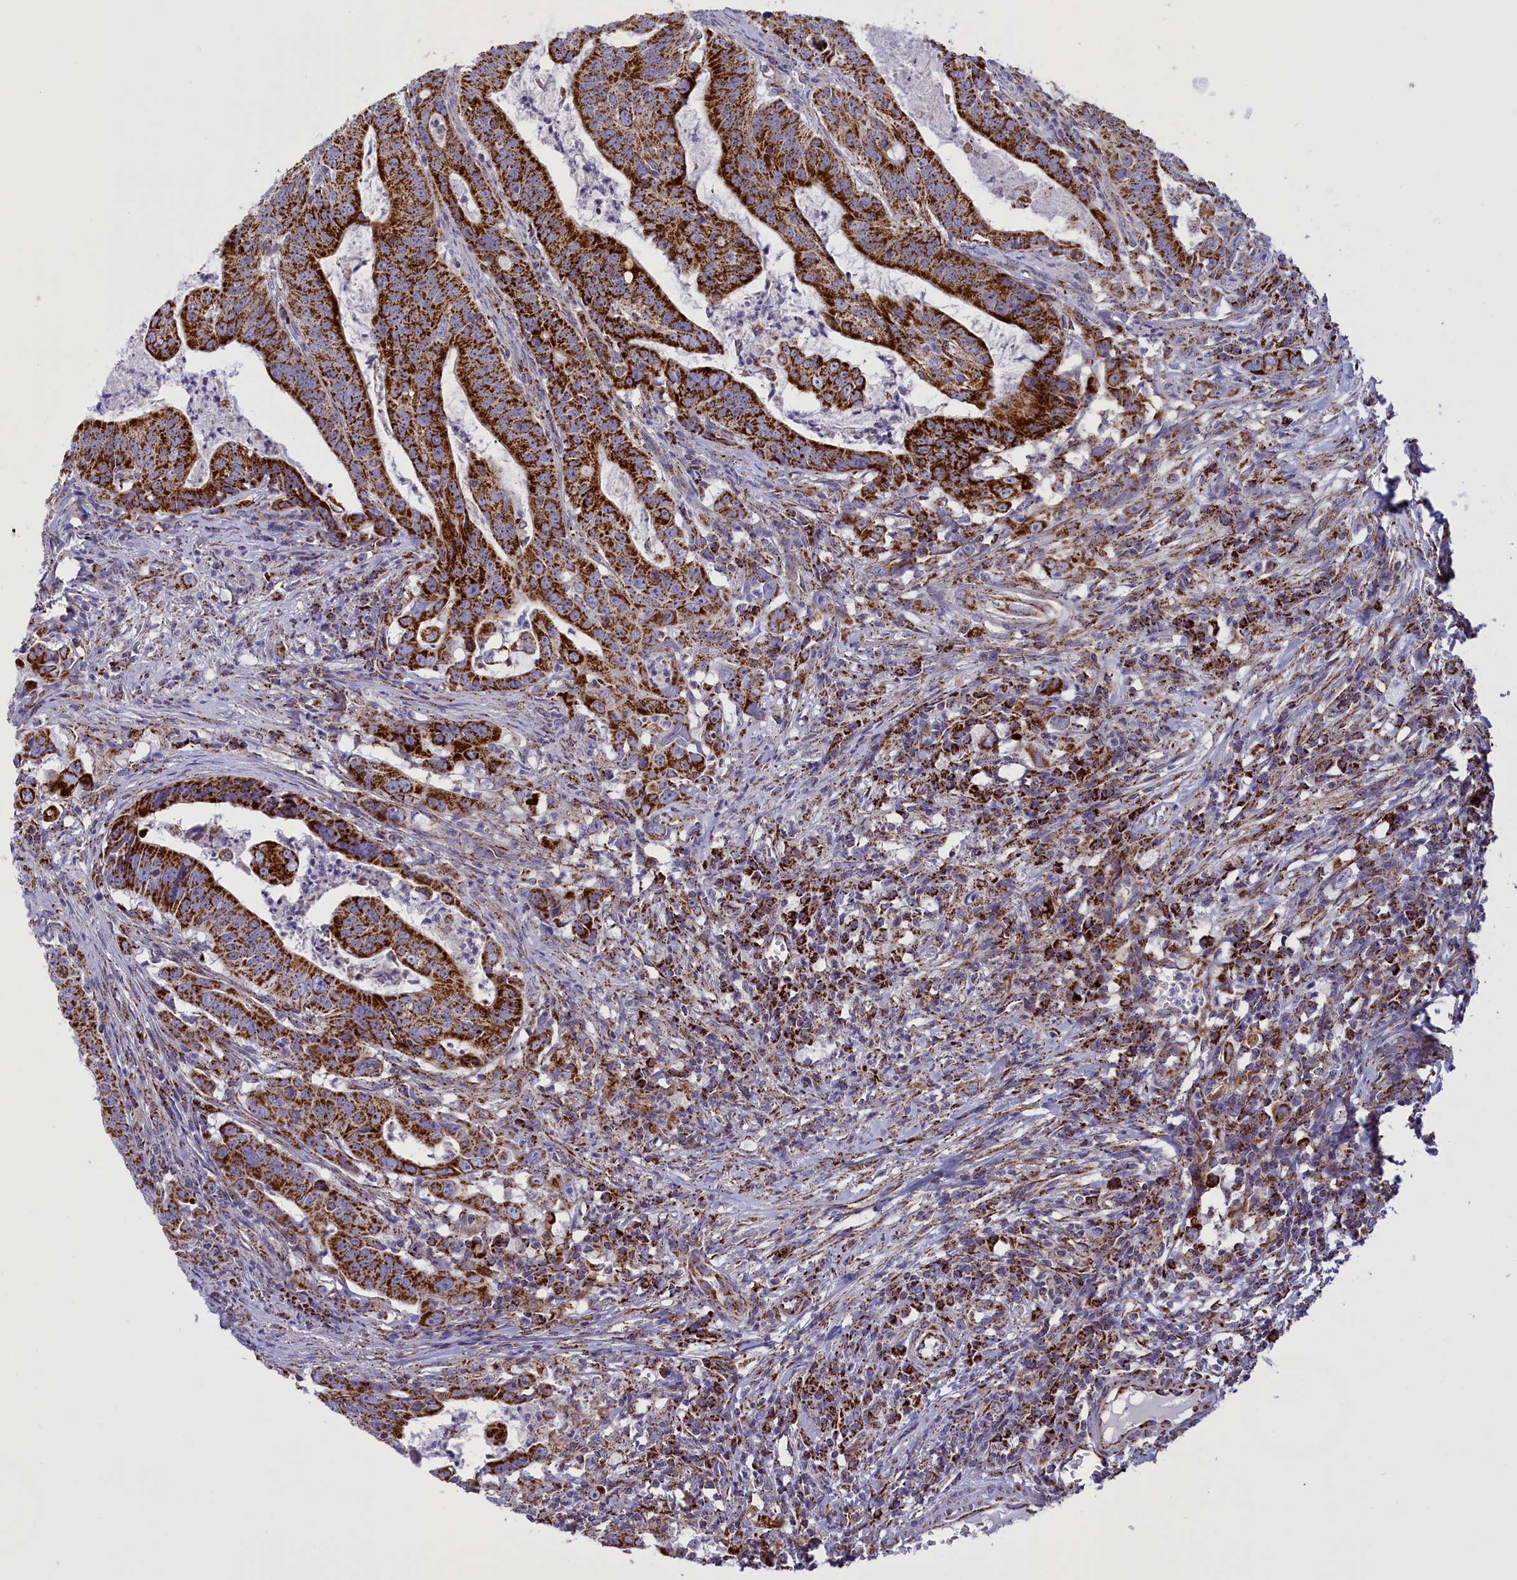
{"staining": {"intensity": "strong", "quantity": ">75%", "location": "cytoplasmic/membranous"}, "tissue": "colorectal cancer", "cell_type": "Tumor cells", "image_type": "cancer", "snomed": [{"axis": "morphology", "description": "Adenocarcinoma, NOS"}, {"axis": "topography", "description": "Rectum"}], "caption": "Strong cytoplasmic/membranous expression is present in approximately >75% of tumor cells in adenocarcinoma (colorectal). The staining was performed using DAB (3,3'-diaminobenzidine) to visualize the protein expression in brown, while the nuclei were stained in blue with hematoxylin (Magnification: 20x).", "gene": "ISOC2", "patient": {"sex": "male", "age": 69}}